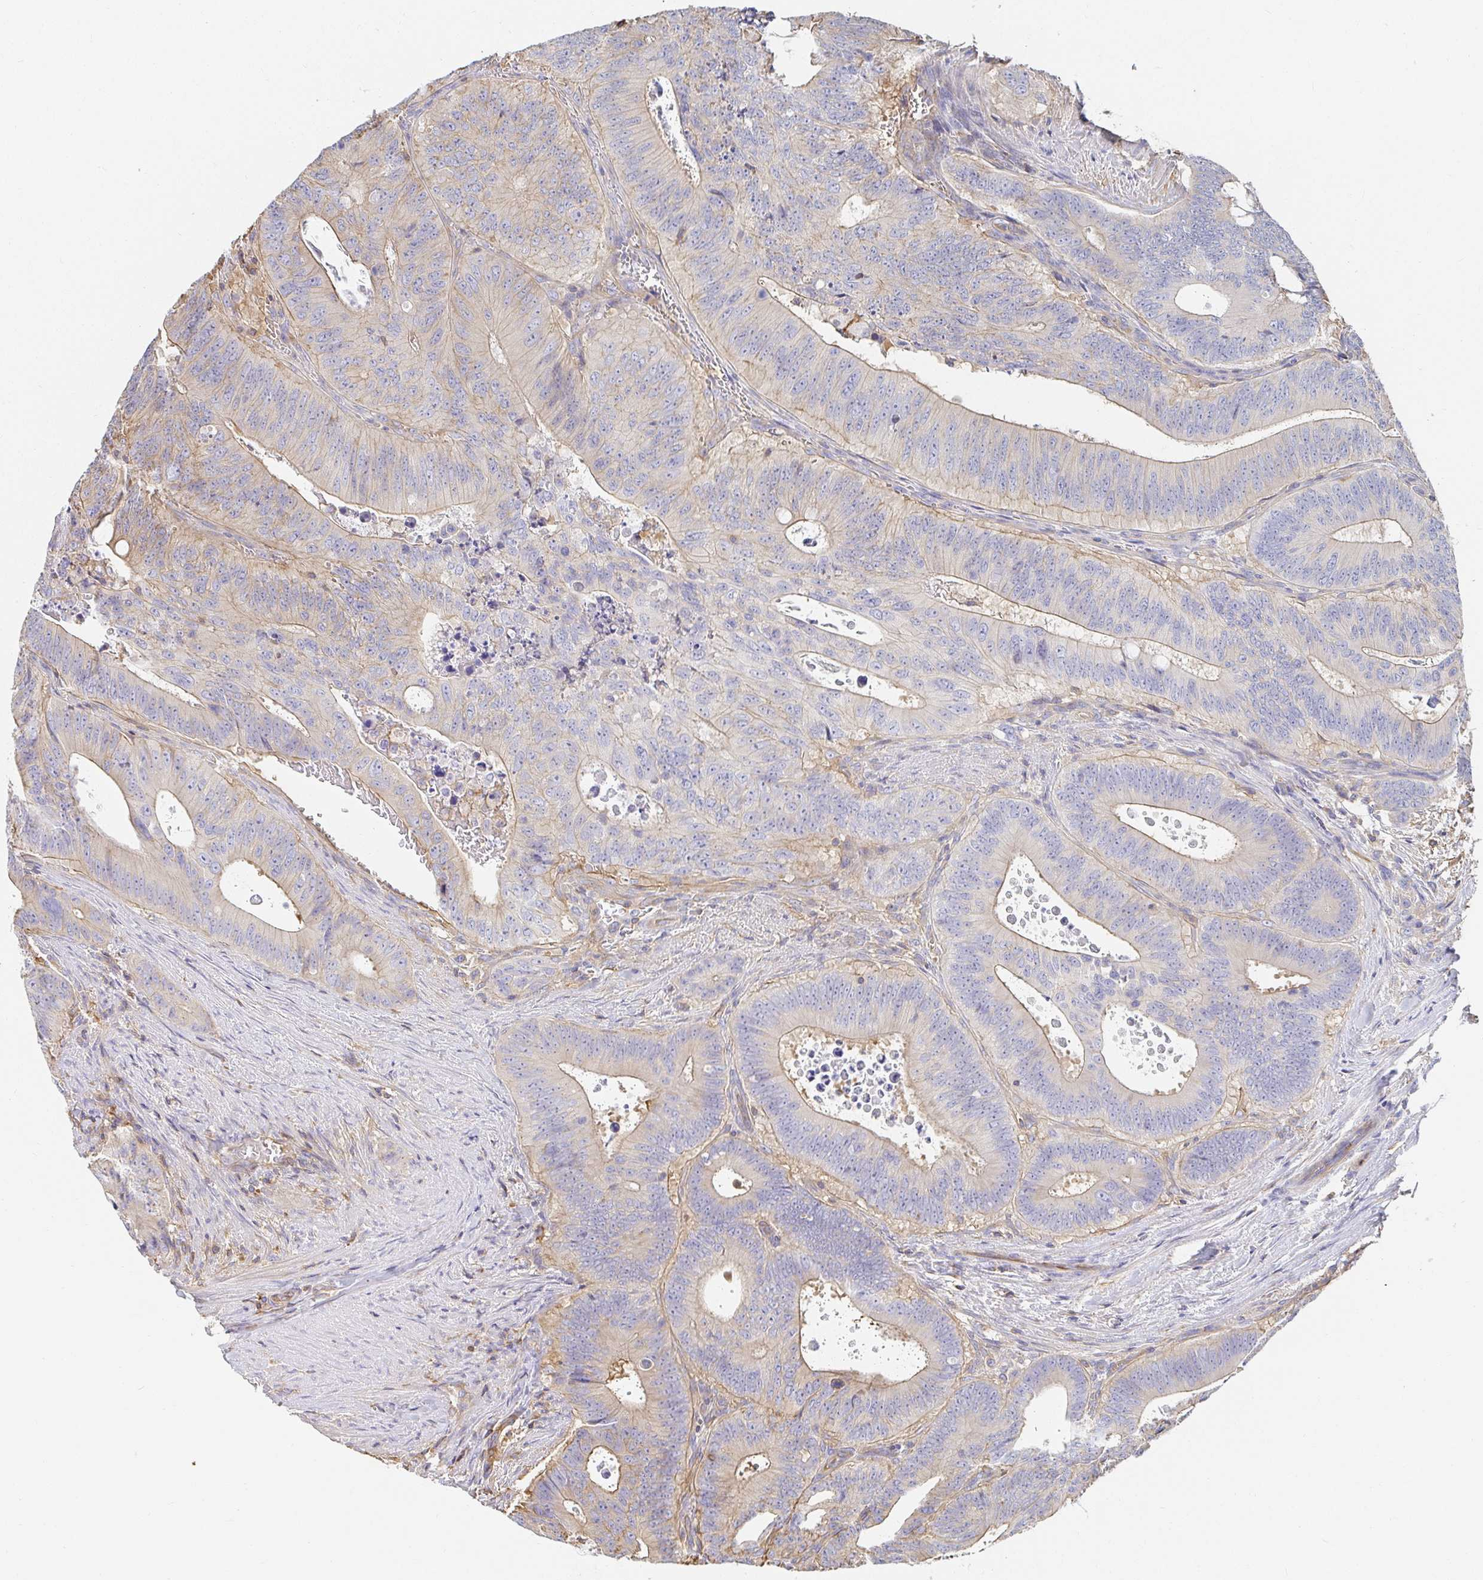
{"staining": {"intensity": "weak", "quantity": "25%-75%", "location": "cytoplasmic/membranous"}, "tissue": "colorectal cancer", "cell_type": "Tumor cells", "image_type": "cancer", "snomed": [{"axis": "morphology", "description": "Adenocarcinoma, NOS"}, {"axis": "topography", "description": "Colon"}], "caption": "The micrograph displays staining of adenocarcinoma (colorectal), revealing weak cytoplasmic/membranous protein staining (brown color) within tumor cells.", "gene": "TSPAN19", "patient": {"sex": "male", "age": 62}}